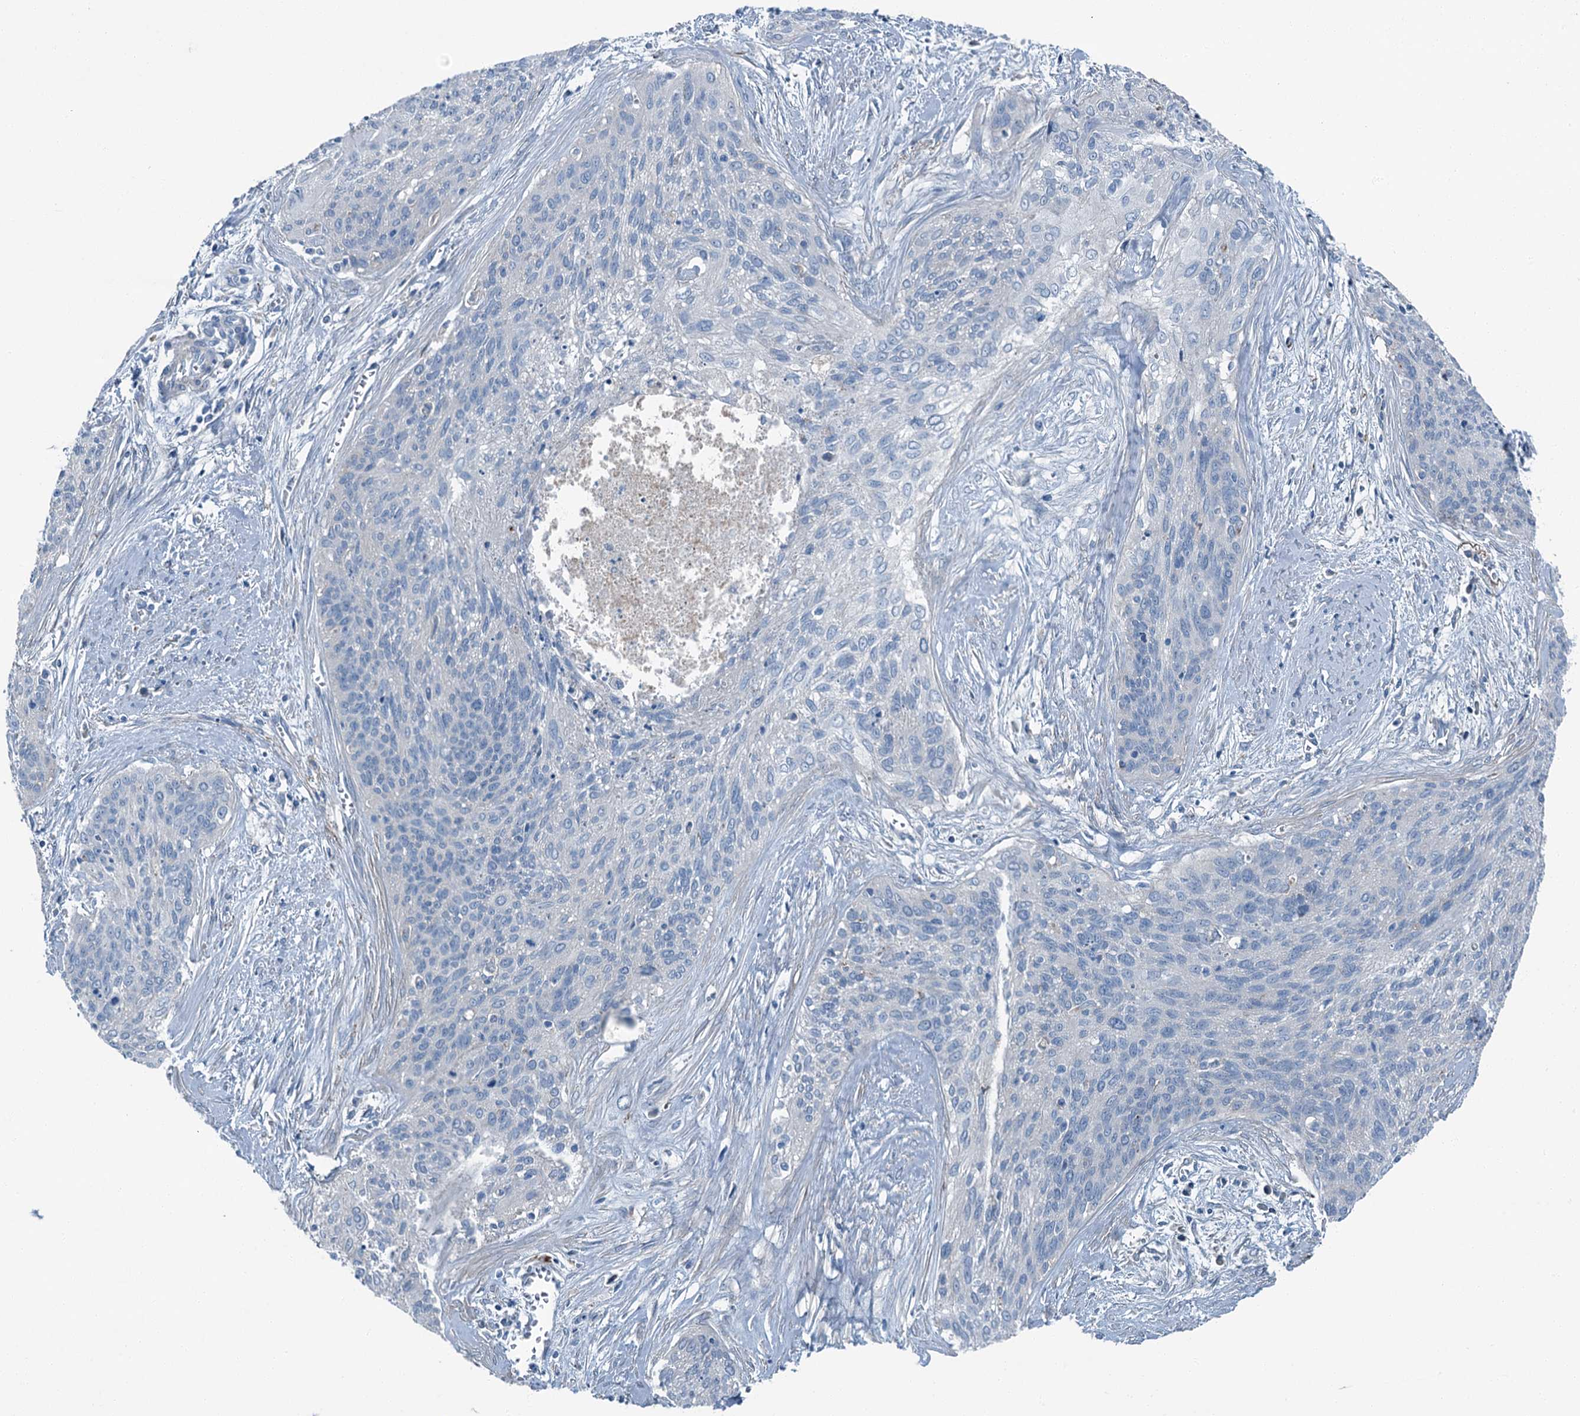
{"staining": {"intensity": "negative", "quantity": "none", "location": "none"}, "tissue": "cervical cancer", "cell_type": "Tumor cells", "image_type": "cancer", "snomed": [{"axis": "morphology", "description": "Squamous cell carcinoma, NOS"}, {"axis": "topography", "description": "Cervix"}], "caption": "Tumor cells show no significant protein expression in cervical cancer.", "gene": "AXL", "patient": {"sex": "female", "age": 55}}